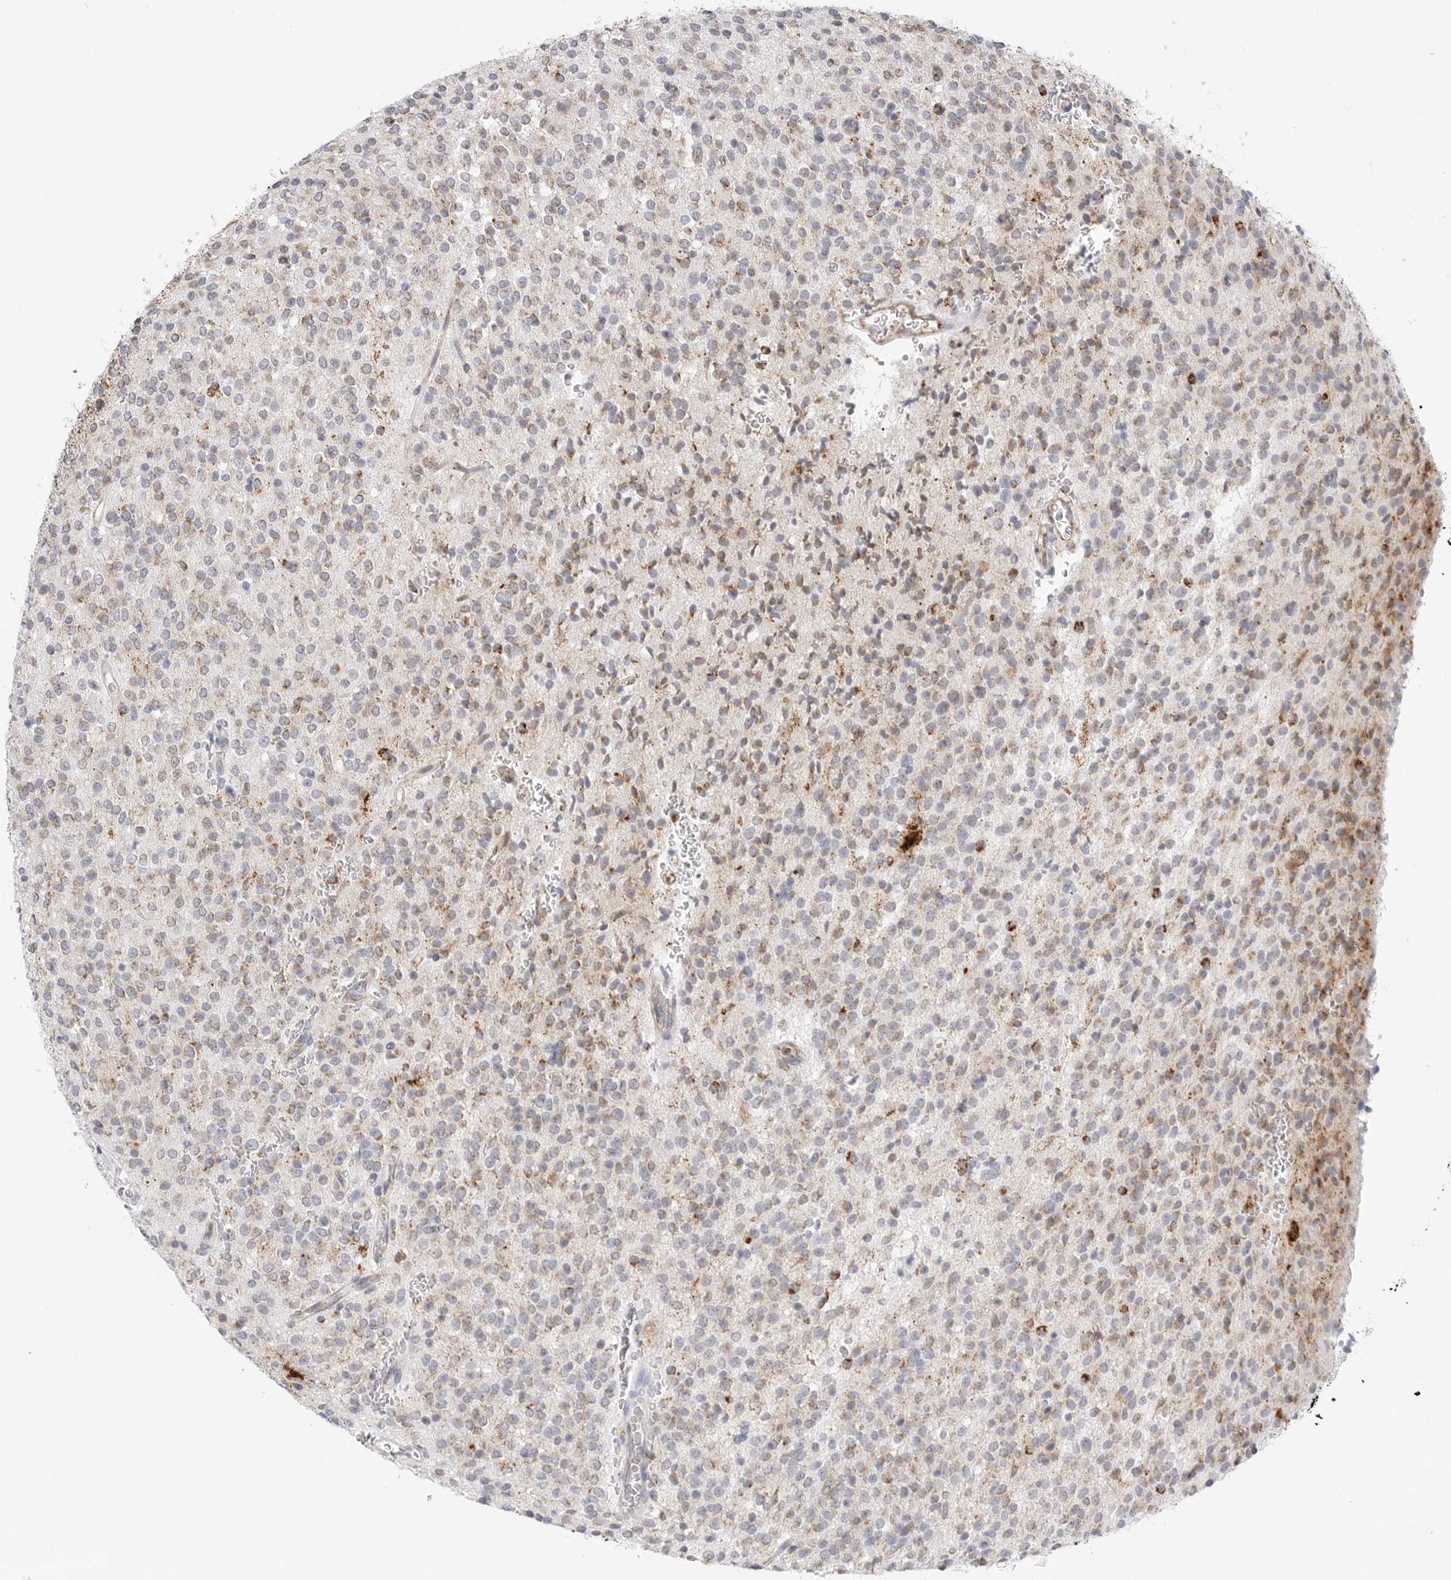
{"staining": {"intensity": "weak", "quantity": "<25%", "location": "cytoplasmic/membranous"}, "tissue": "glioma", "cell_type": "Tumor cells", "image_type": "cancer", "snomed": [{"axis": "morphology", "description": "Glioma, malignant, High grade"}, {"axis": "topography", "description": "Brain"}], "caption": "IHC image of neoplastic tissue: human glioma stained with DAB demonstrates no significant protein positivity in tumor cells.", "gene": "ATP5IF1", "patient": {"sex": "male", "age": 34}}